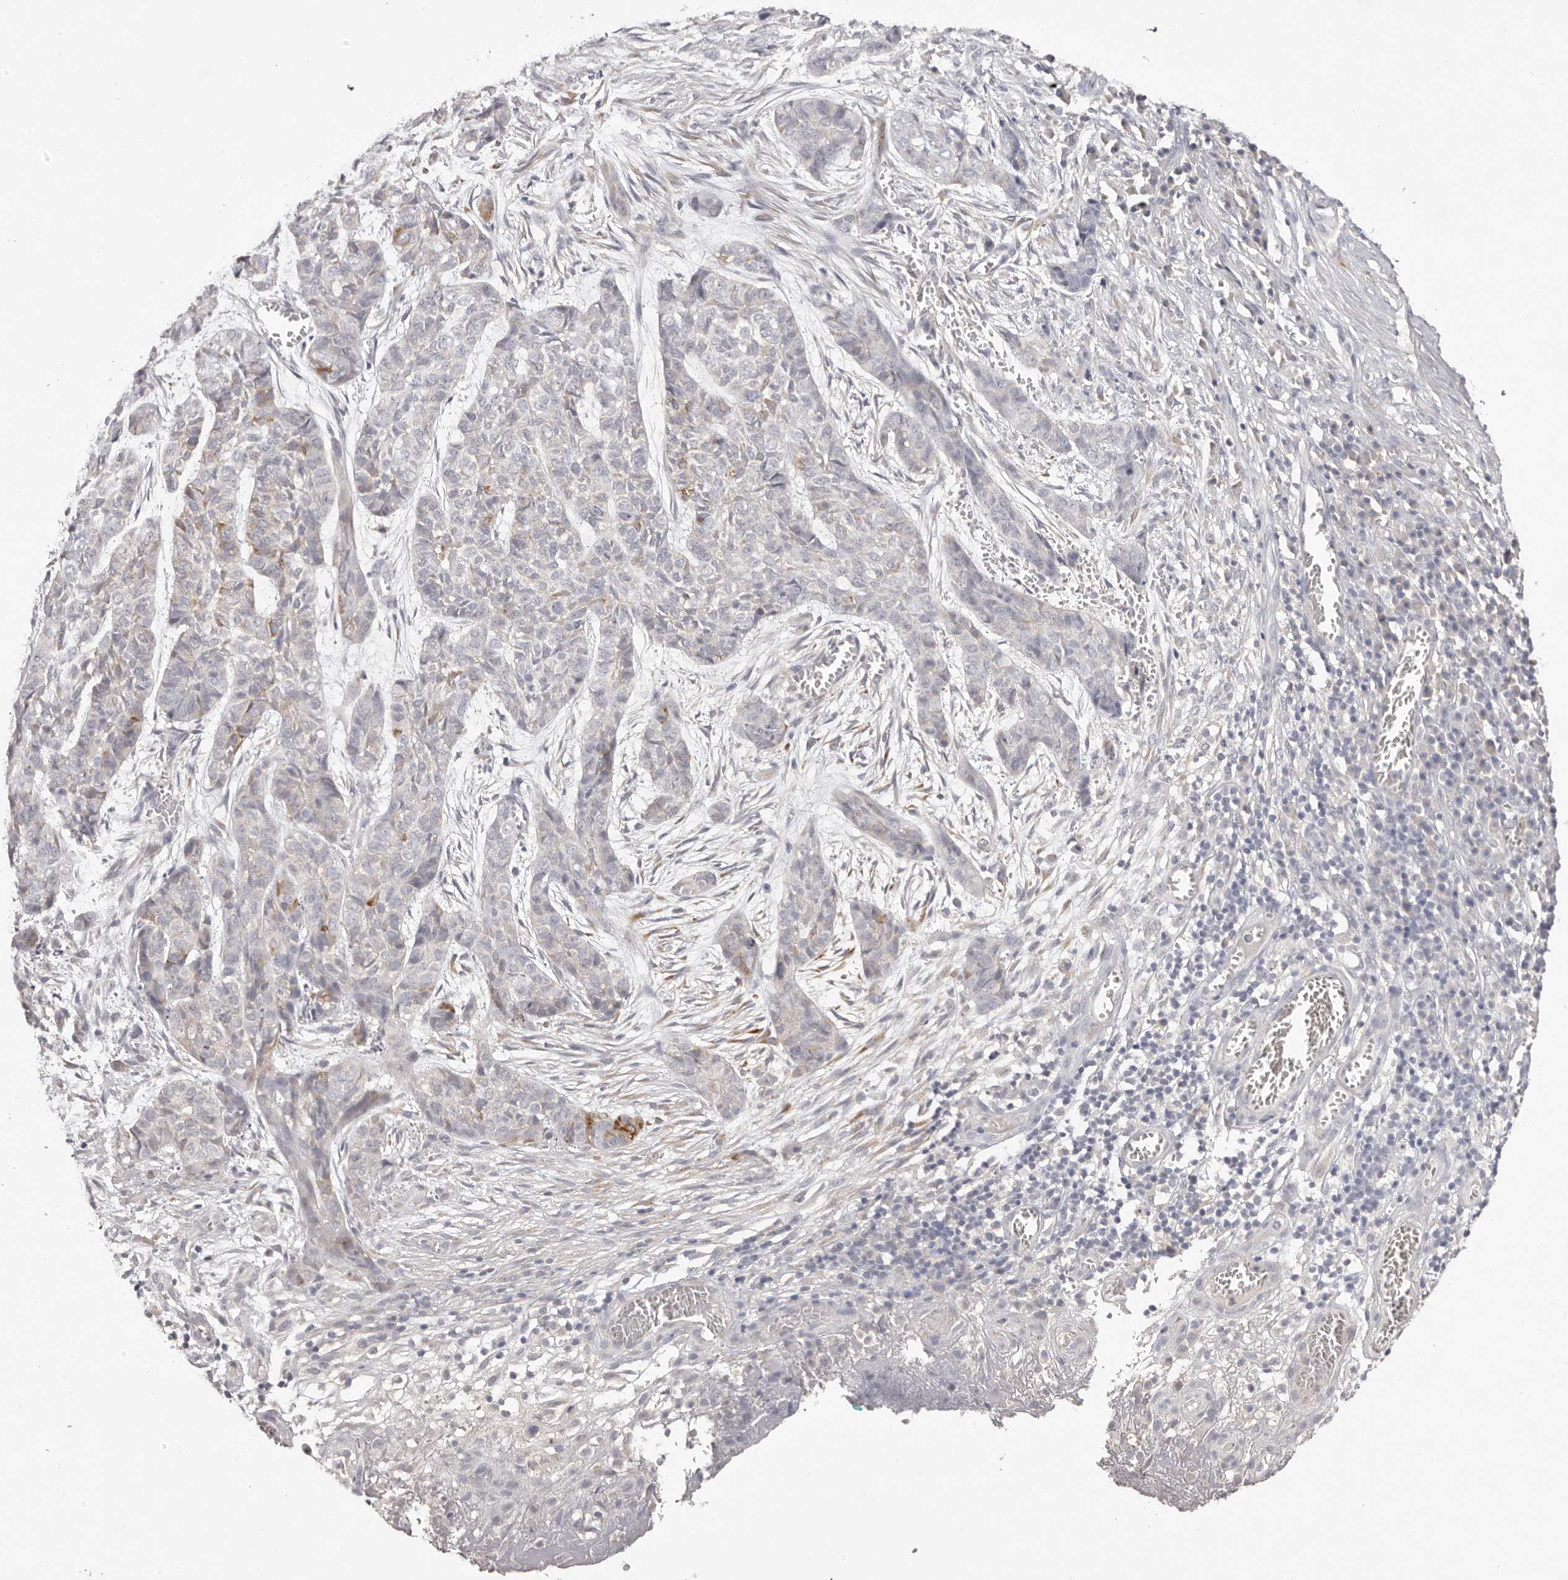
{"staining": {"intensity": "moderate", "quantity": "<25%", "location": "cytoplasmic/membranous"}, "tissue": "skin cancer", "cell_type": "Tumor cells", "image_type": "cancer", "snomed": [{"axis": "morphology", "description": "Basal cell carcinoma"}, {"axis": "topography", "description": "Skin"}], "caption": "Protein expression analysis of human basal cell carcinoma (skin) reveals moderate cytoplasmic/membranous staining in approximately <25% of tumor cells.", "gene": "SCUBE2", "patient": {"sex": "female", "age": 64}}